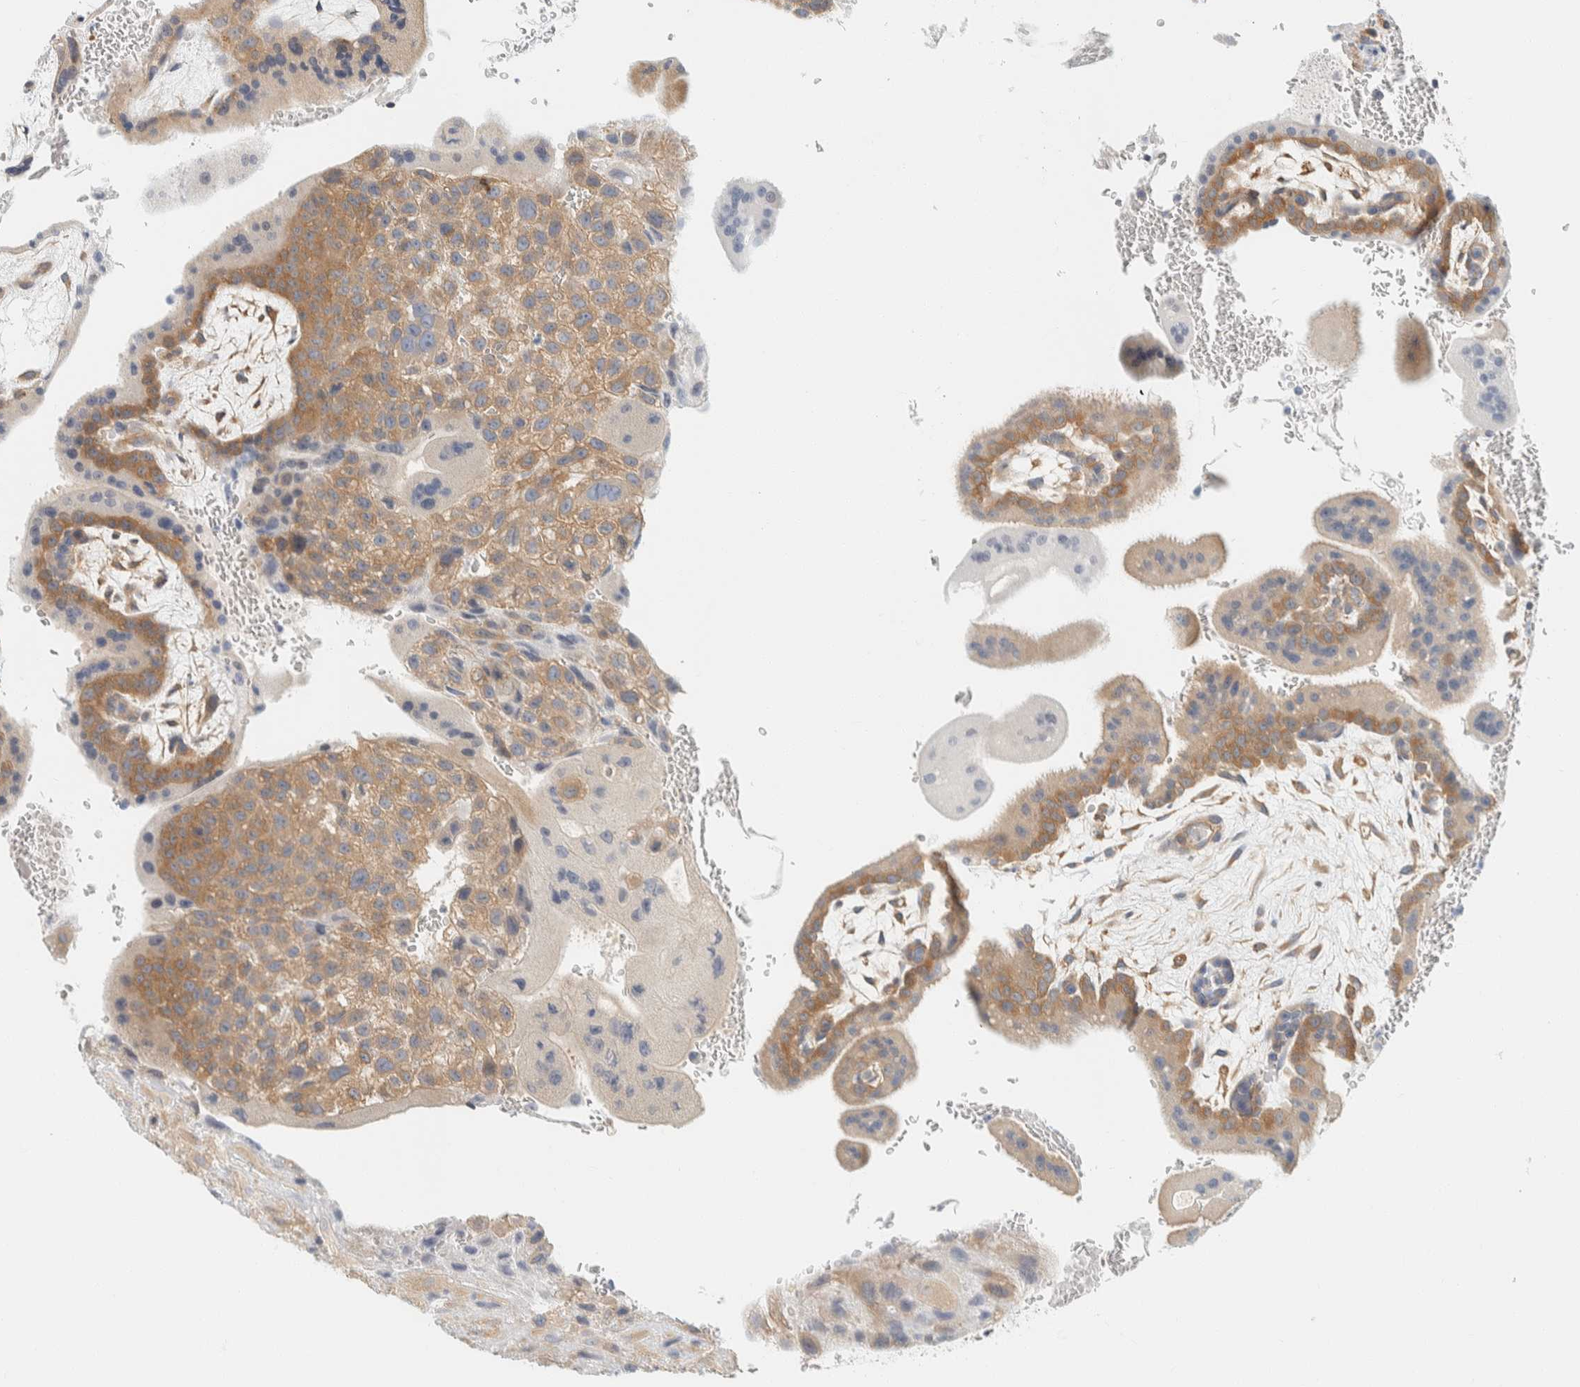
{"staining": {"intensity": "moderate", "quantity": "25%-75%", "location": "cytoplasmic/membranous"}, "tissue": "placenta", "cell_type": "Trophoblastic cells", "image_type": "normal", "snomed": [{"axis": "morphology", "description": "Normal tissue, NOS"}, {"axis": "topography", "description": "Placenta"}], "caption": "High-magnification brightfield microscopy of benign placenta stained with DAB (brown) and counterstained with hematoxylin (blue). trophoblastic cells exhibit moderate cytoplasmic/membranous expression is appreciated in about25%-75% of cells. (Stains: DAB (3,3'-diaminobenzidine) in brown, nuclei in blue, Microscopy: brightfield microscopy at high magnification).", "gene": "AARSD1", "patient": {"sex": "female", "age": 35}}